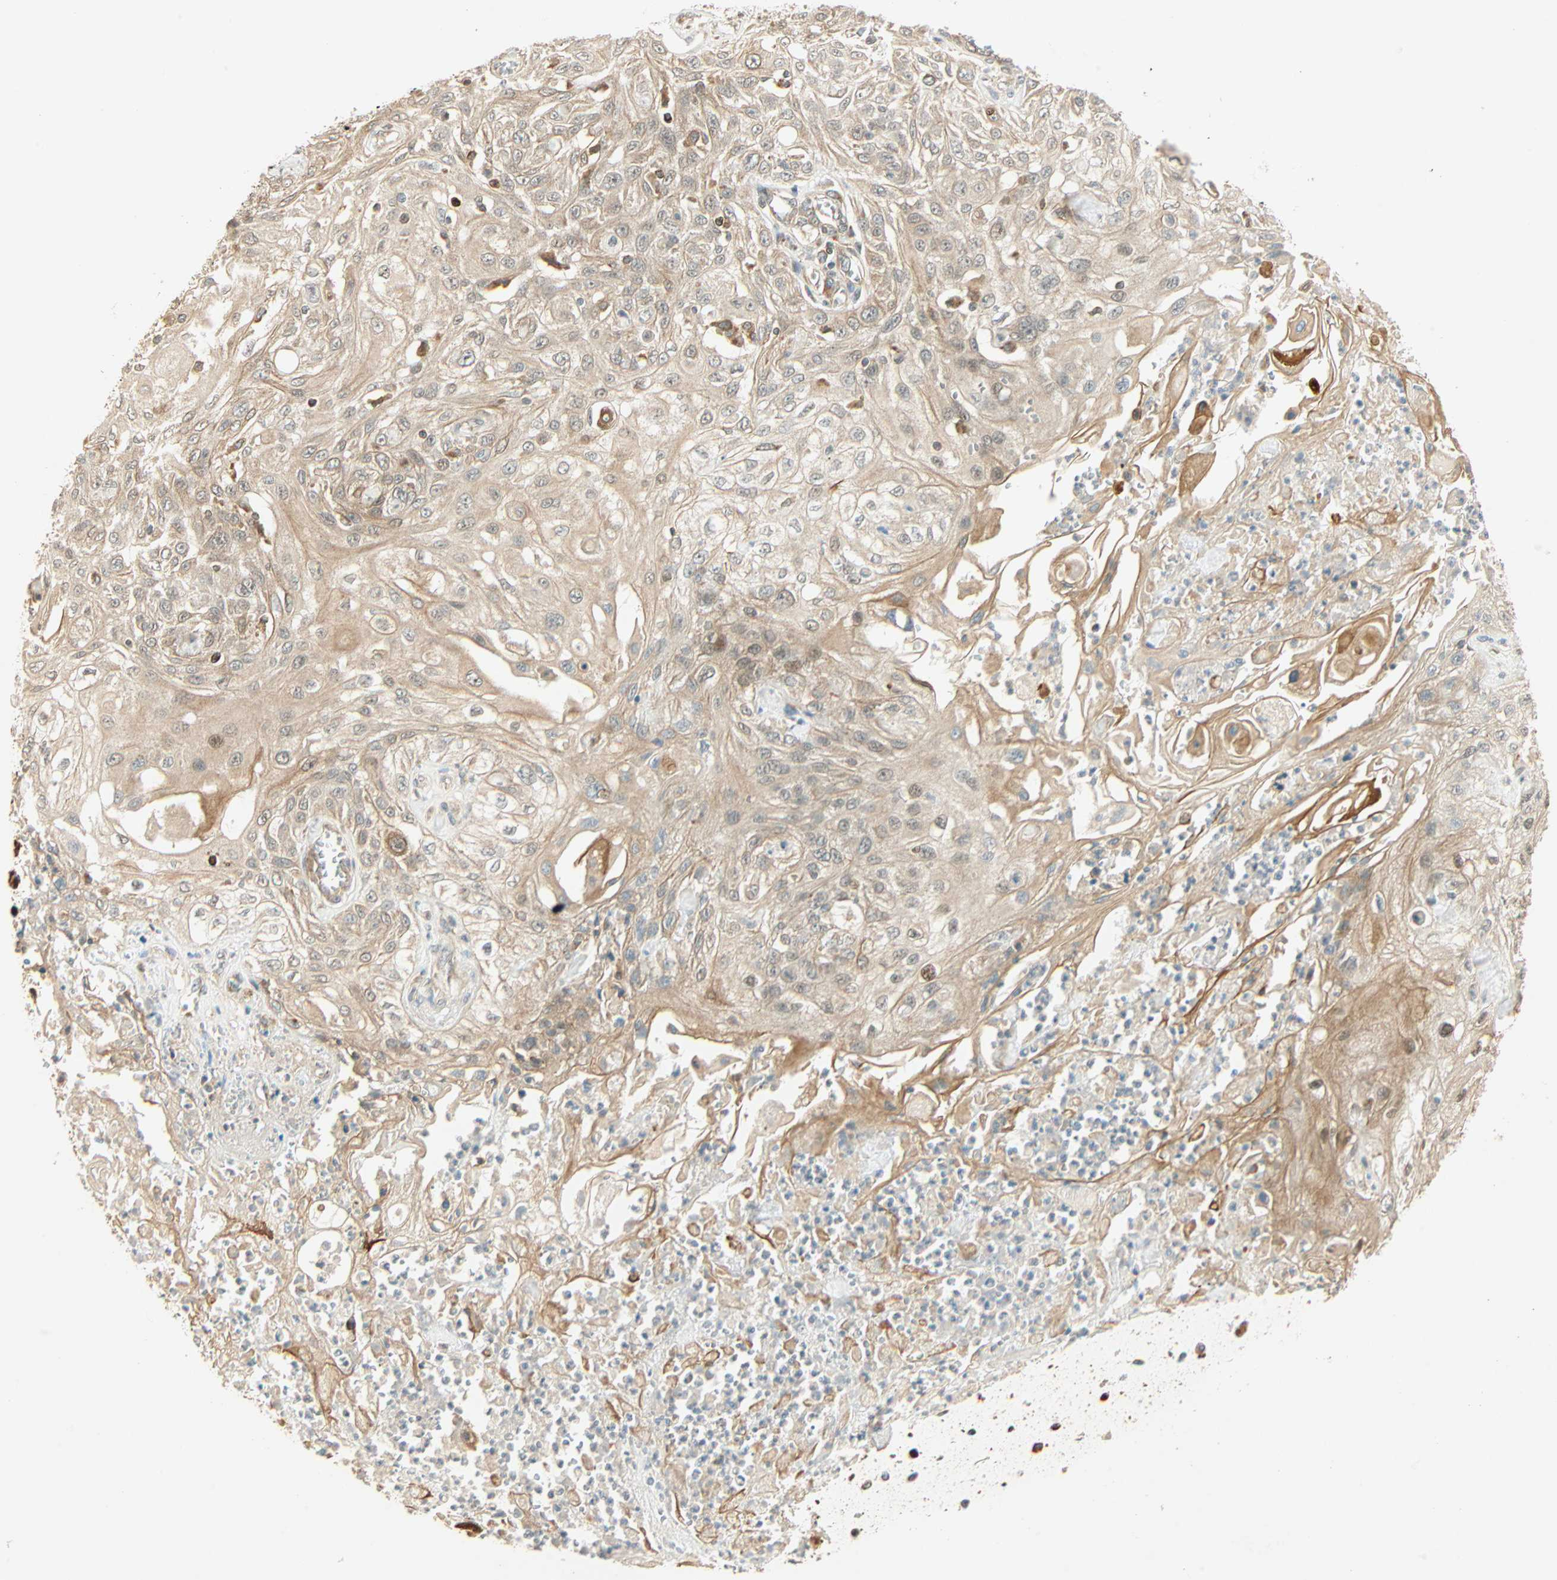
{"staining": {"intensity": "weak", "quantity": ">75%", "location": "cytoplasmic/membranous"}, "tissue": "skin cancer", "cell_type": "Tumor cells", "image_type": "cancer", "snomed": [{"axis": "morphology", "description": "Squamous cell carcinoma, NOS"}, {"axis": "morphology", "description": "Squamous cell carcinoma, metastatic, NOS"}, {"axis": "topography", "description": "Skin"}, {"axis": "topography", "description": "Lymph node"}], "caption": "DAB (3,3'-diaminobenzidine) immunohistochemical staining of human skin cancer displays weak cytoplasmic/membranous protein staining in about >75% of tumor cells.", "gene": "PNPLA6", "patient": {"sex": "male", "age": 75}}